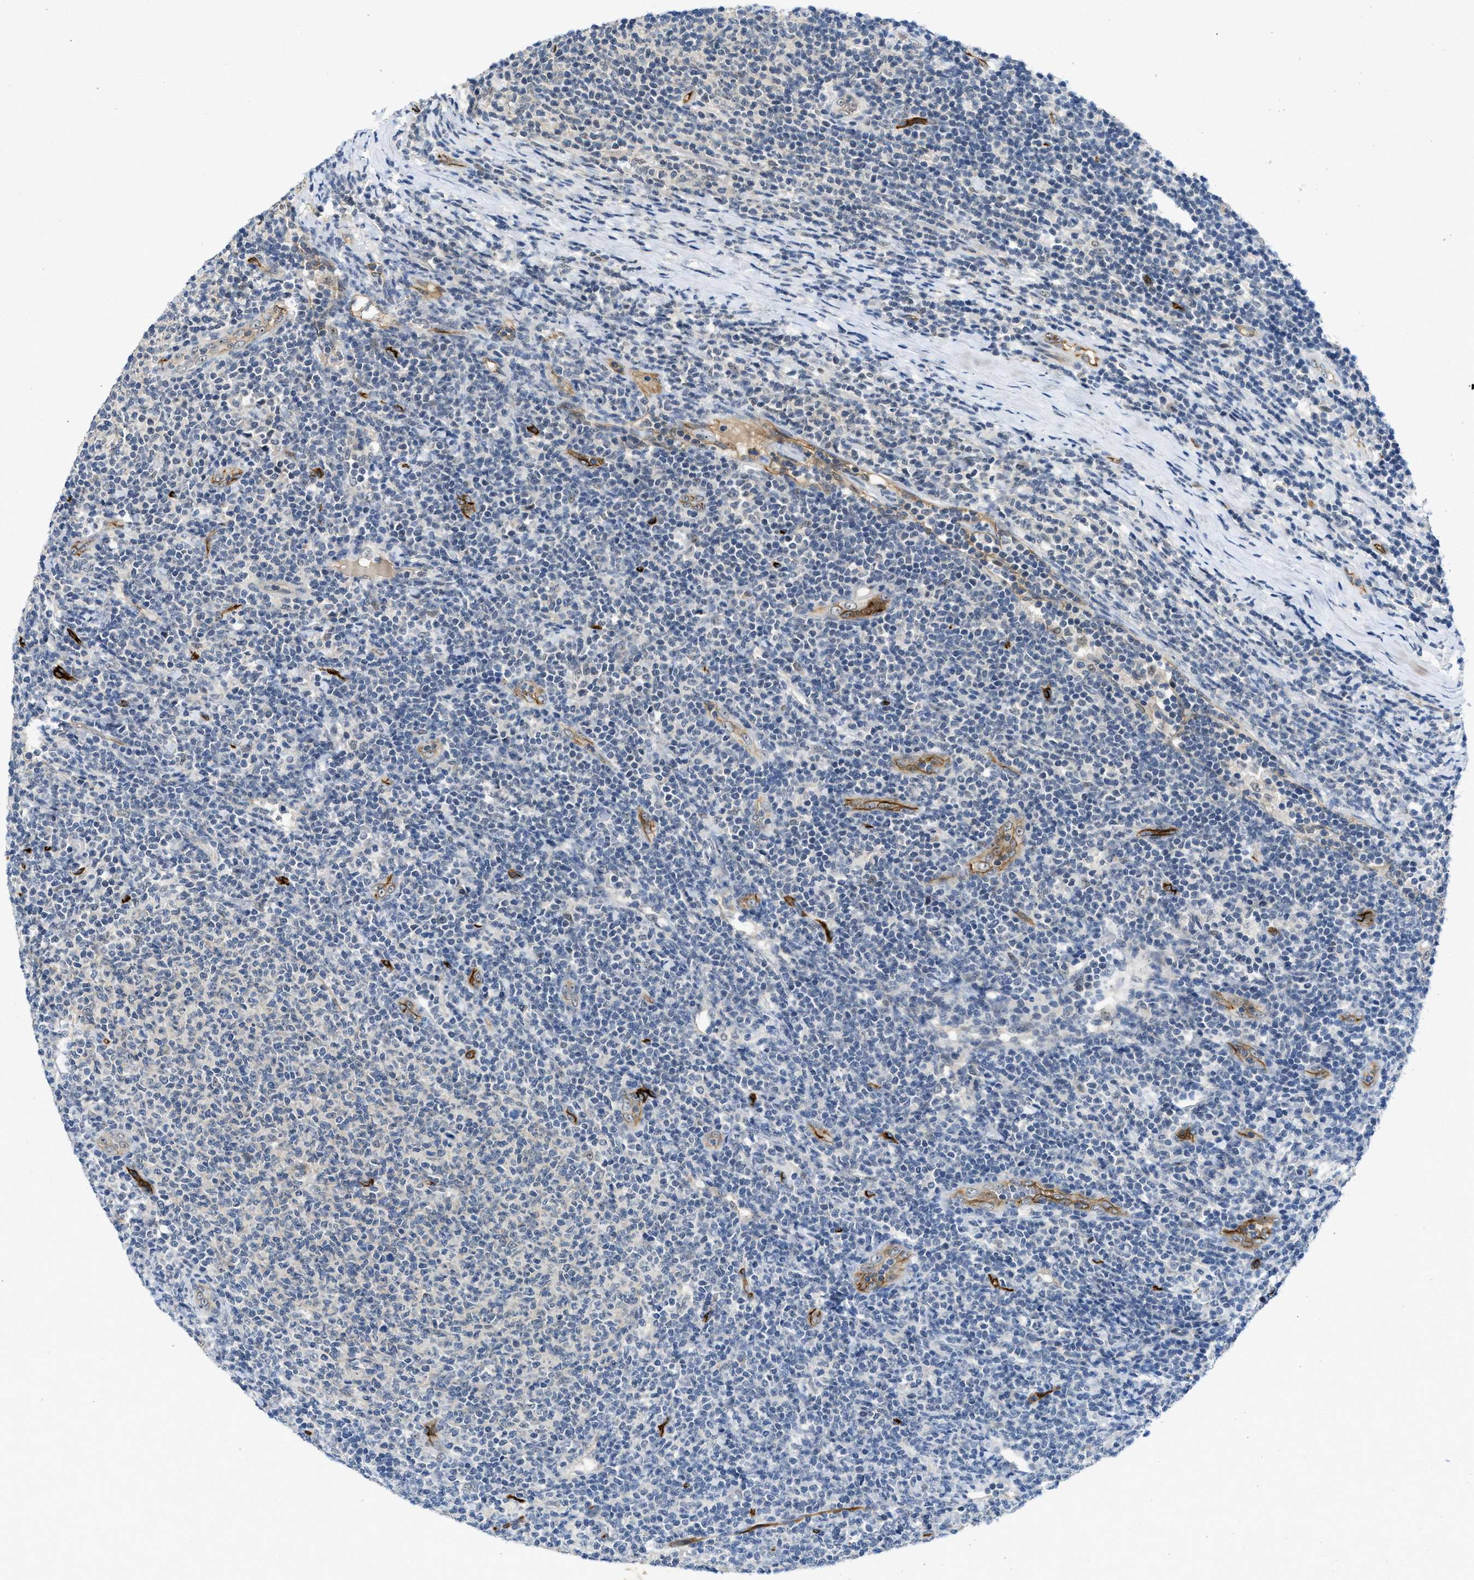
{"staining": {"intensity": "negative", "quantity": "none", "location": "none"}, "tissue": "lymphoma", "cell_type": "Tumor cells", "image_type": "cancer", "snomed": [{"axis": "morphology", "description": "Malignant lymphoma, non-Hodgkin's type, Low grade"}, {"axis": "topography", "description": "Lymph node"}], "caption": "Immunohistochemistry micrograph of neoplastic tissue: human lymphoma stained with DAB (3,3'-diaminobenzidine) demonstrates no significant protein staining in tumor cells. (DAB (3,3'-diaminobenzidine) IHC, high magnification).", "gene": "SLCO2A1", "patient": {"sex": "male", "age": 66}}